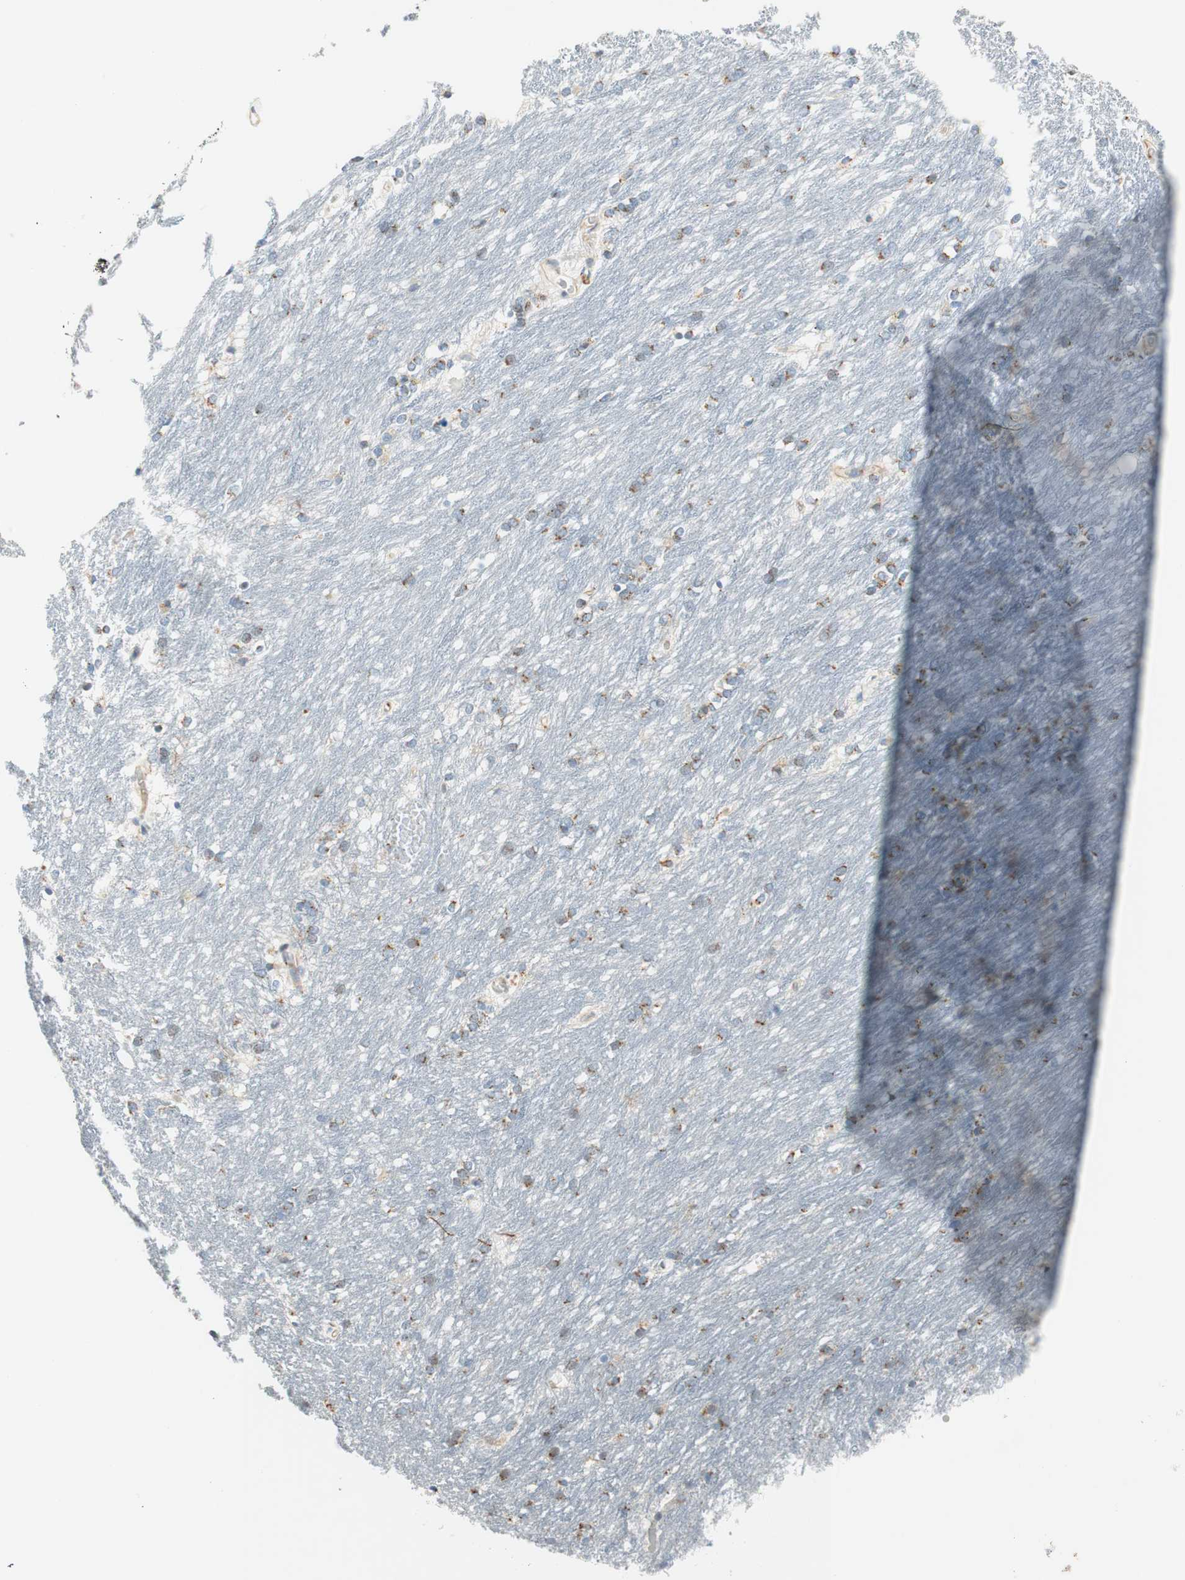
{"staining": {"intensity": "moderate", "quantity": "25%-75%", "location": "cytoplasmic/membranous"}, "tissue": "caudate", "cell_type": "Glial cells", "image_type": "normal", "snomed": [{"axis": "morphology", "description": "Normal tissue, NOS"}, {"axis": "topography", "description": "Lateral ventricle wall"}], "caption": "Moderate cytoplasmic/membranous staining for a protein is seen in about 25%-75% of glial cells of normal caudate using immunohistochemistry.", "gene": "TMF1", "patient": {"sex": "female", "age": 19}}